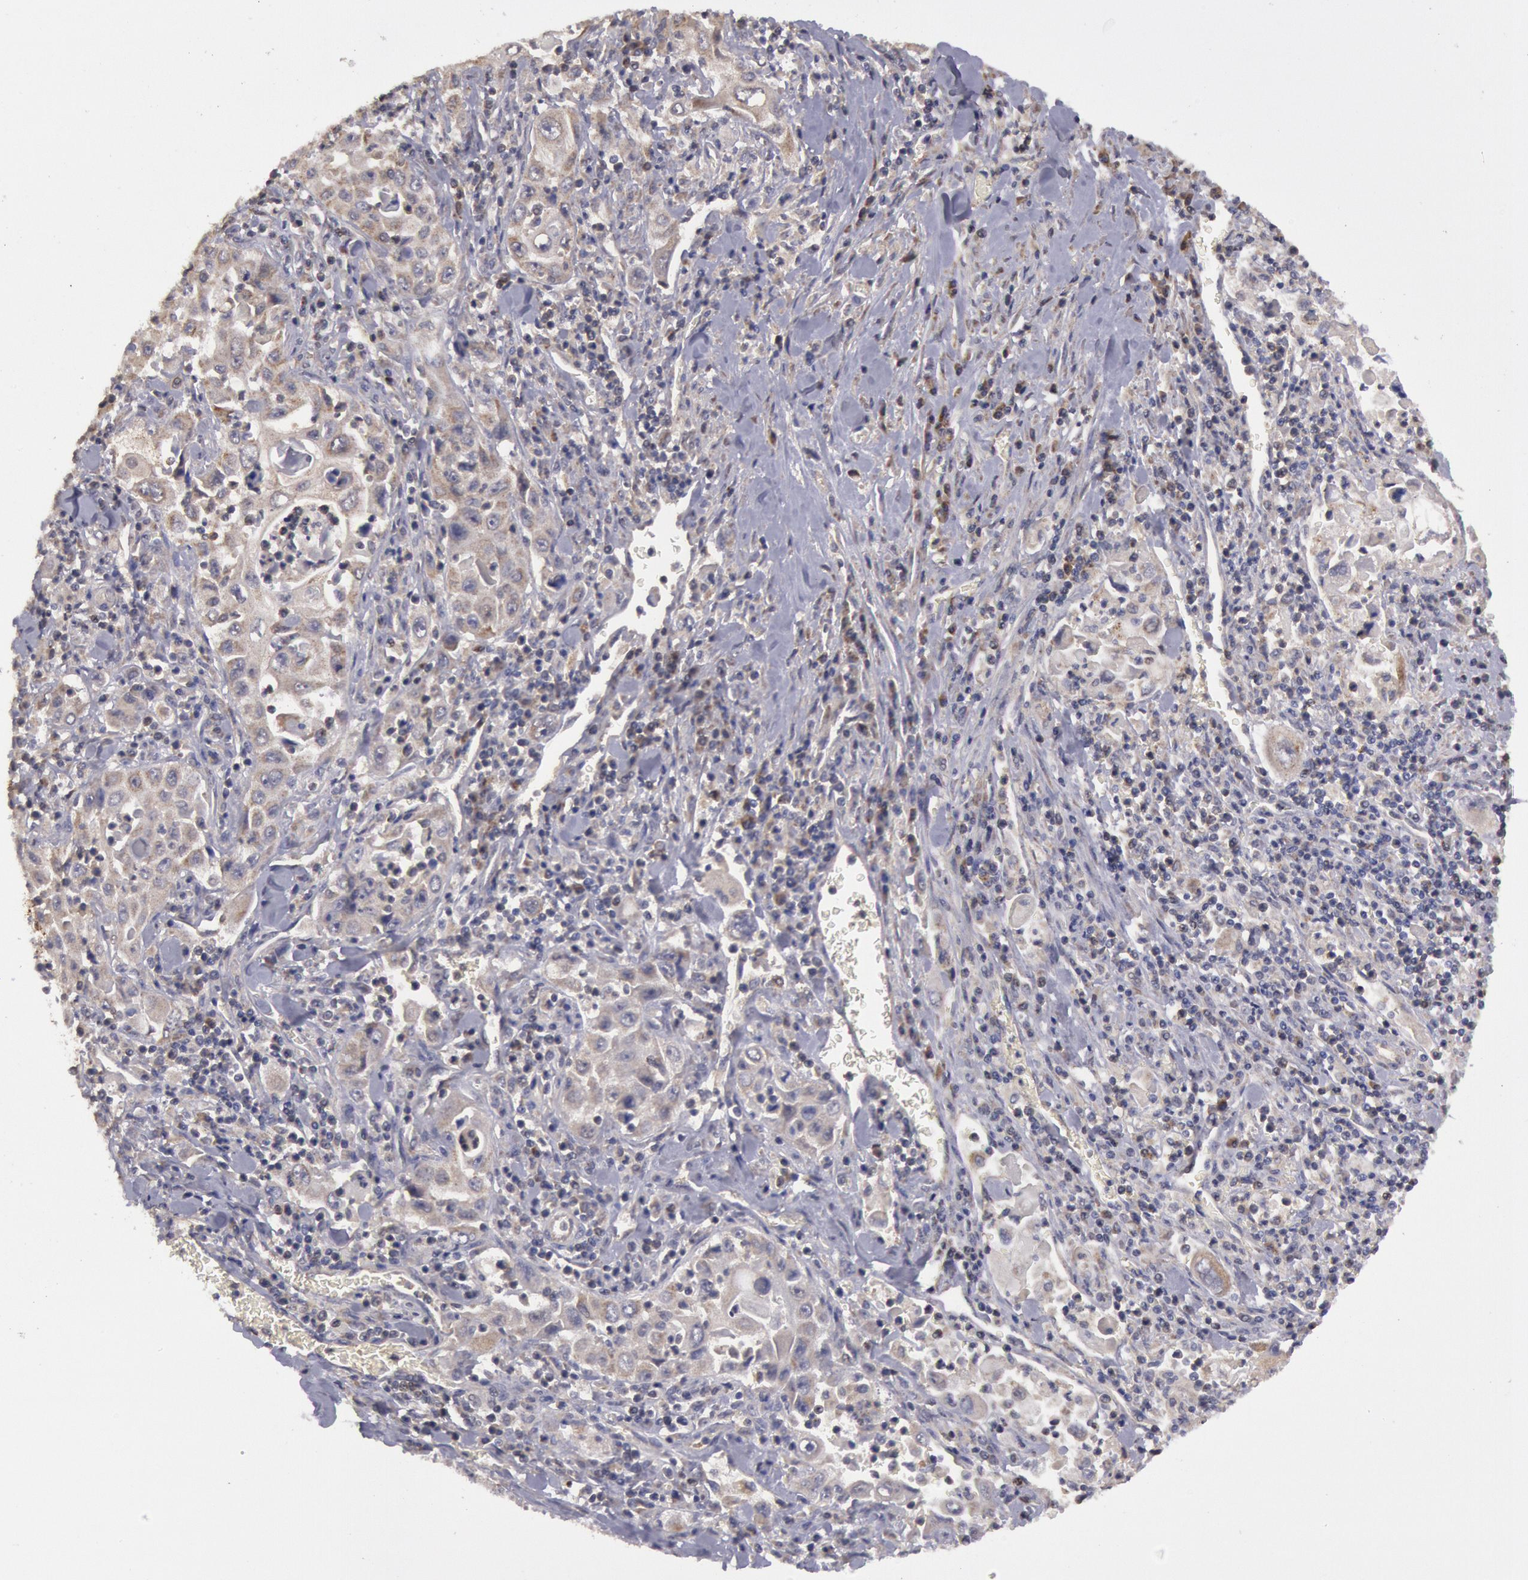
{"staining": {"intensity": "weak", "quantity": ">75%", "location": "cytoplasmic/membranous"}, "tissue": "pancreatic cancer", "cell_type": "Tumor cells", "image_type": "cancer", "snomed": [{"axis": "morphology", "description": "Adenocarcinoma, NOS"}, {"axis": "topography", "description": "Pancreas"}], "caption": "Tumor cells exhibit low levels of weak cytoplasmic/membranous expression in about >75% of cells in adenocarcinoma (pancreatic).", "gene": "MPST", "patient": {"sex": "male", "age": 70}}